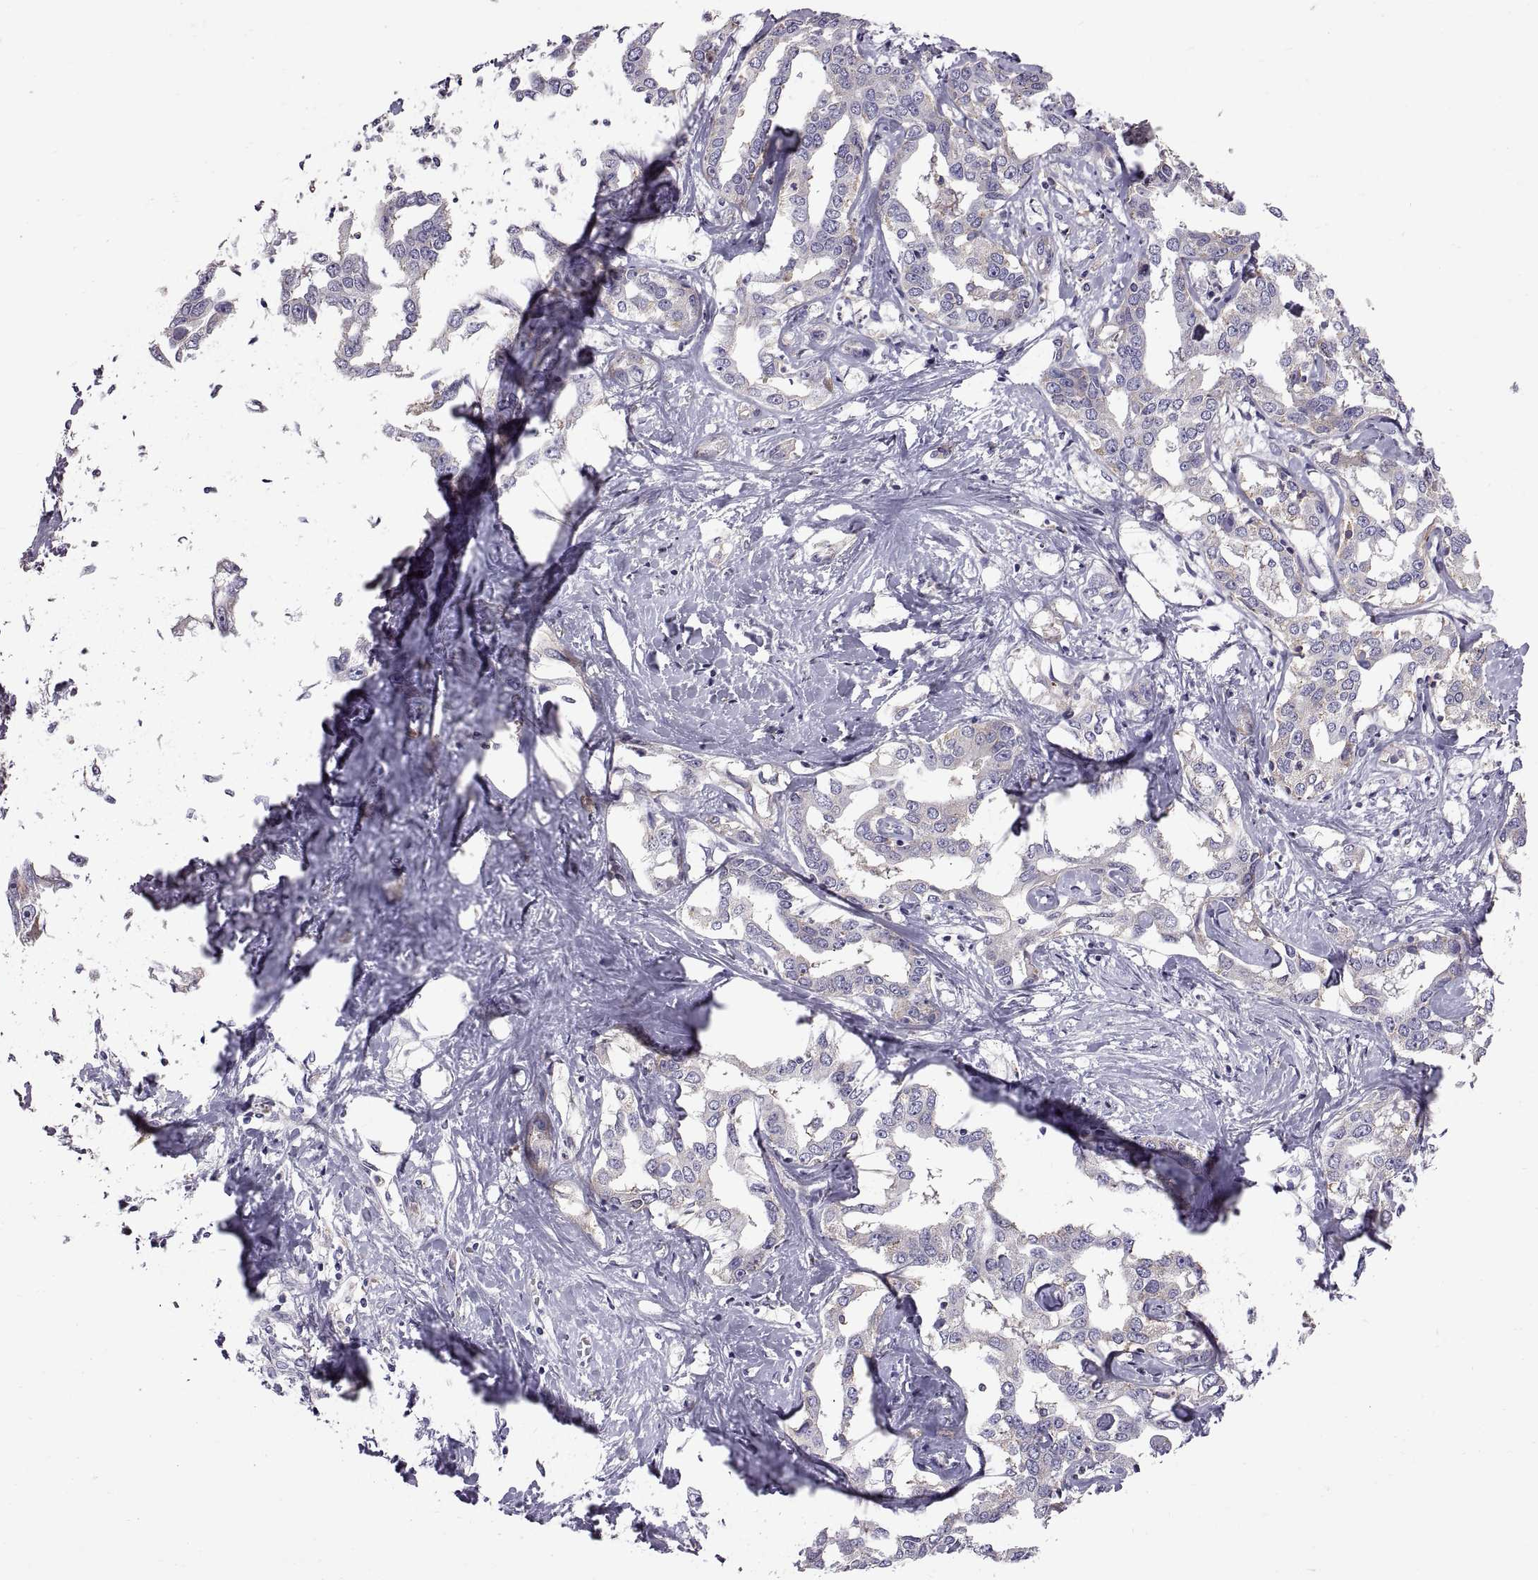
{"staining": {"intensity": "negative", "quantity": "none", "location": "none"}, "tissue": "liver cancer", "cell_type": "Tumor cells", "image_type": "cancer", "snomed": [{"axis": "morphology", "description": "Cholangiocarcinoma"}, {"axis": "topography", "description": "Liver"}], "caption": "An immunohistochemistry photomicrograph of liver cancer is shown. There is no staining in tumor cells of liver cancer. The staining is performed using DAB brown chromogen with nuclei counter-stained in using hematoxylin.", "gene": "ARSL", "patient": {"sex": "male", "age": 59}}